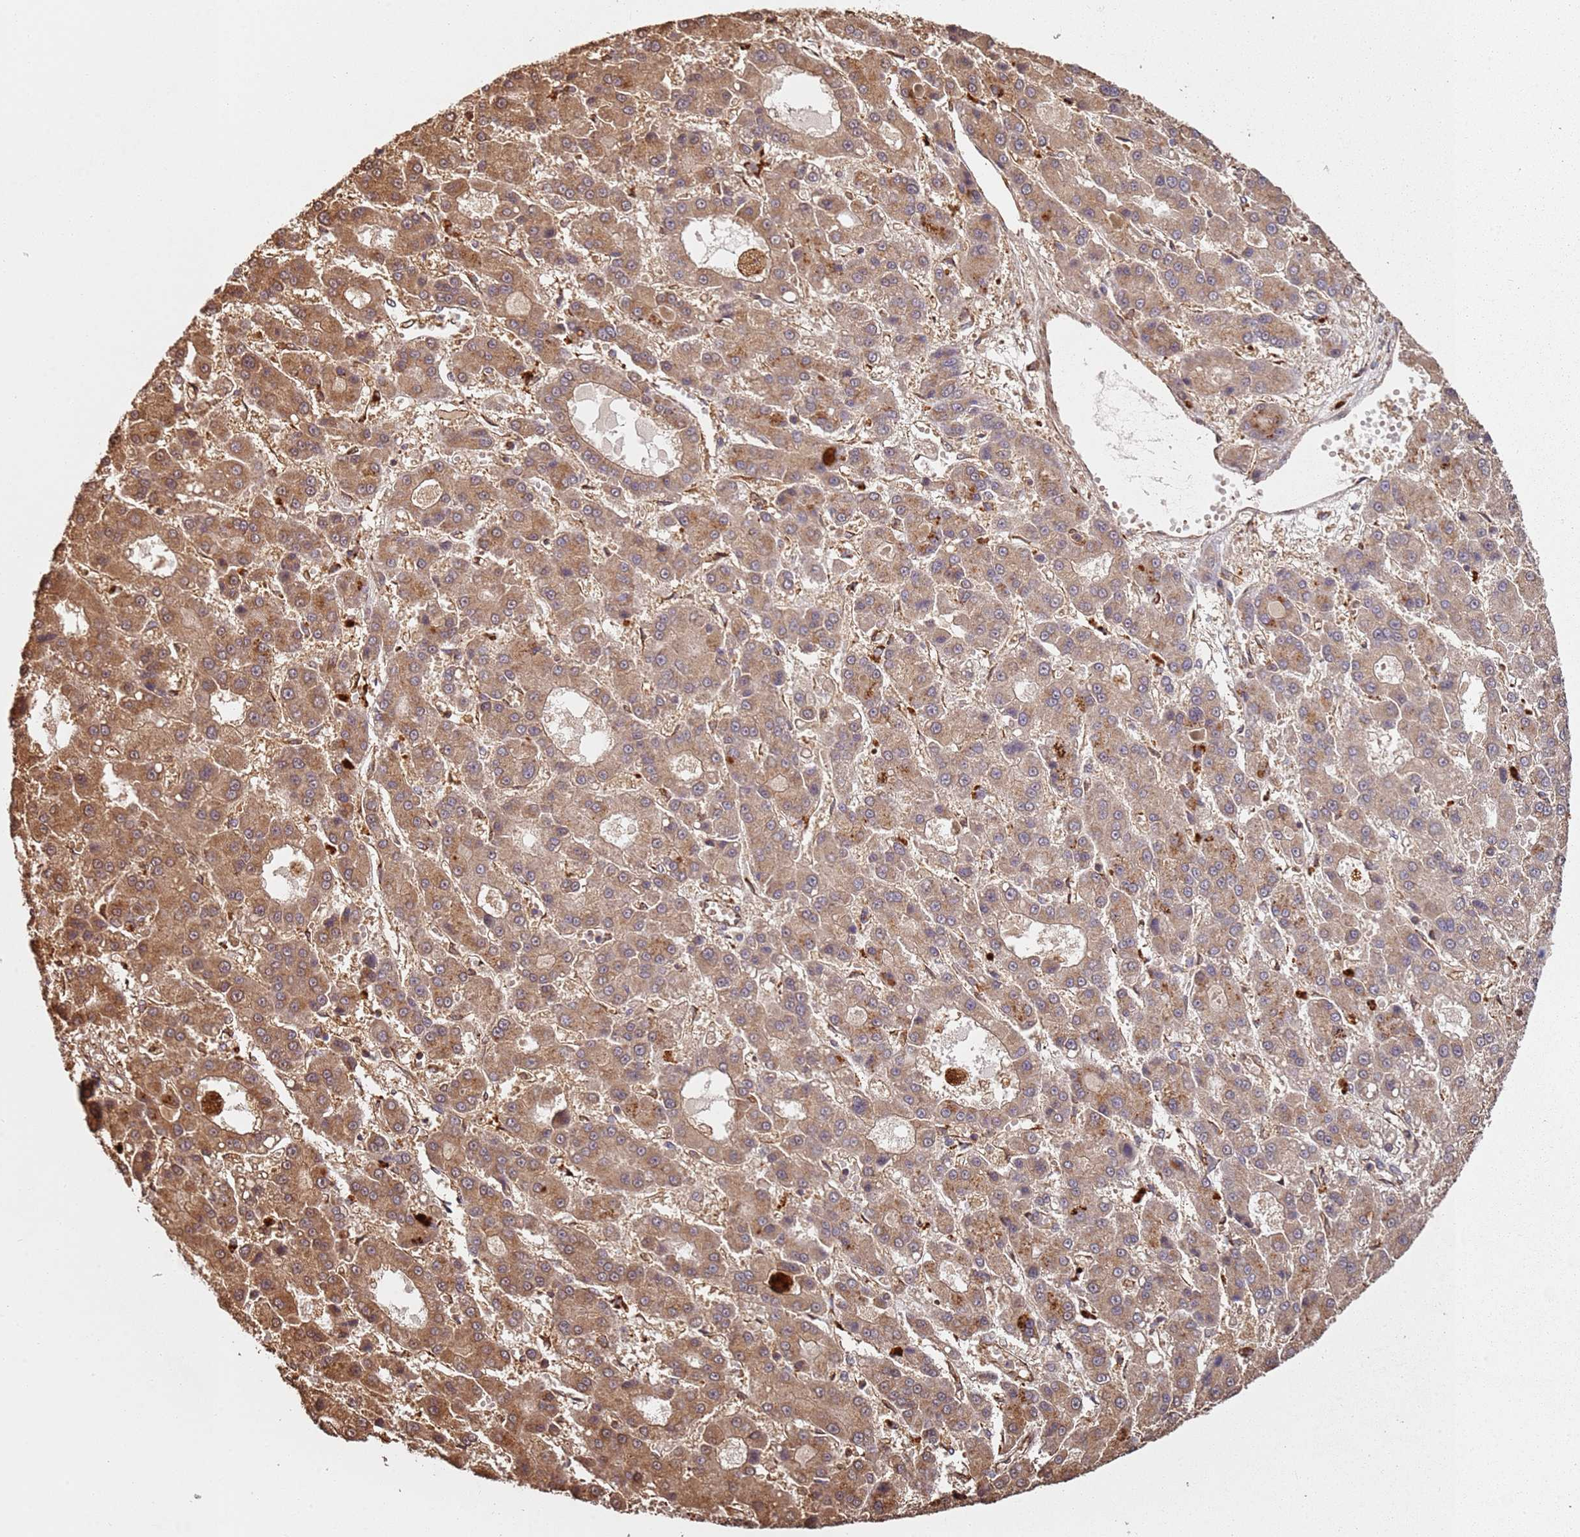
{"staining": {"intensity": "moderate", "quantity": ">75%", "location": "cytoplasmic/membranous"}, "tissue": "liver cancer", "cell_type": "Tumor cells", "image_type": "cancer", "snomed": [{"axis": "morphology", "description": "Carcinoma, Hepatocellular, NOS"}, {"axis": "topography", "description": "Liver"}], "caption": "Liver cancer tissue displays moderate cytoplasmic/membranous expression in approximately >75% of tumor cells, visualized by immunohistochemistry.", "gene": "SCGB2B2", "patient": {"sex": "male", "age": 70}}